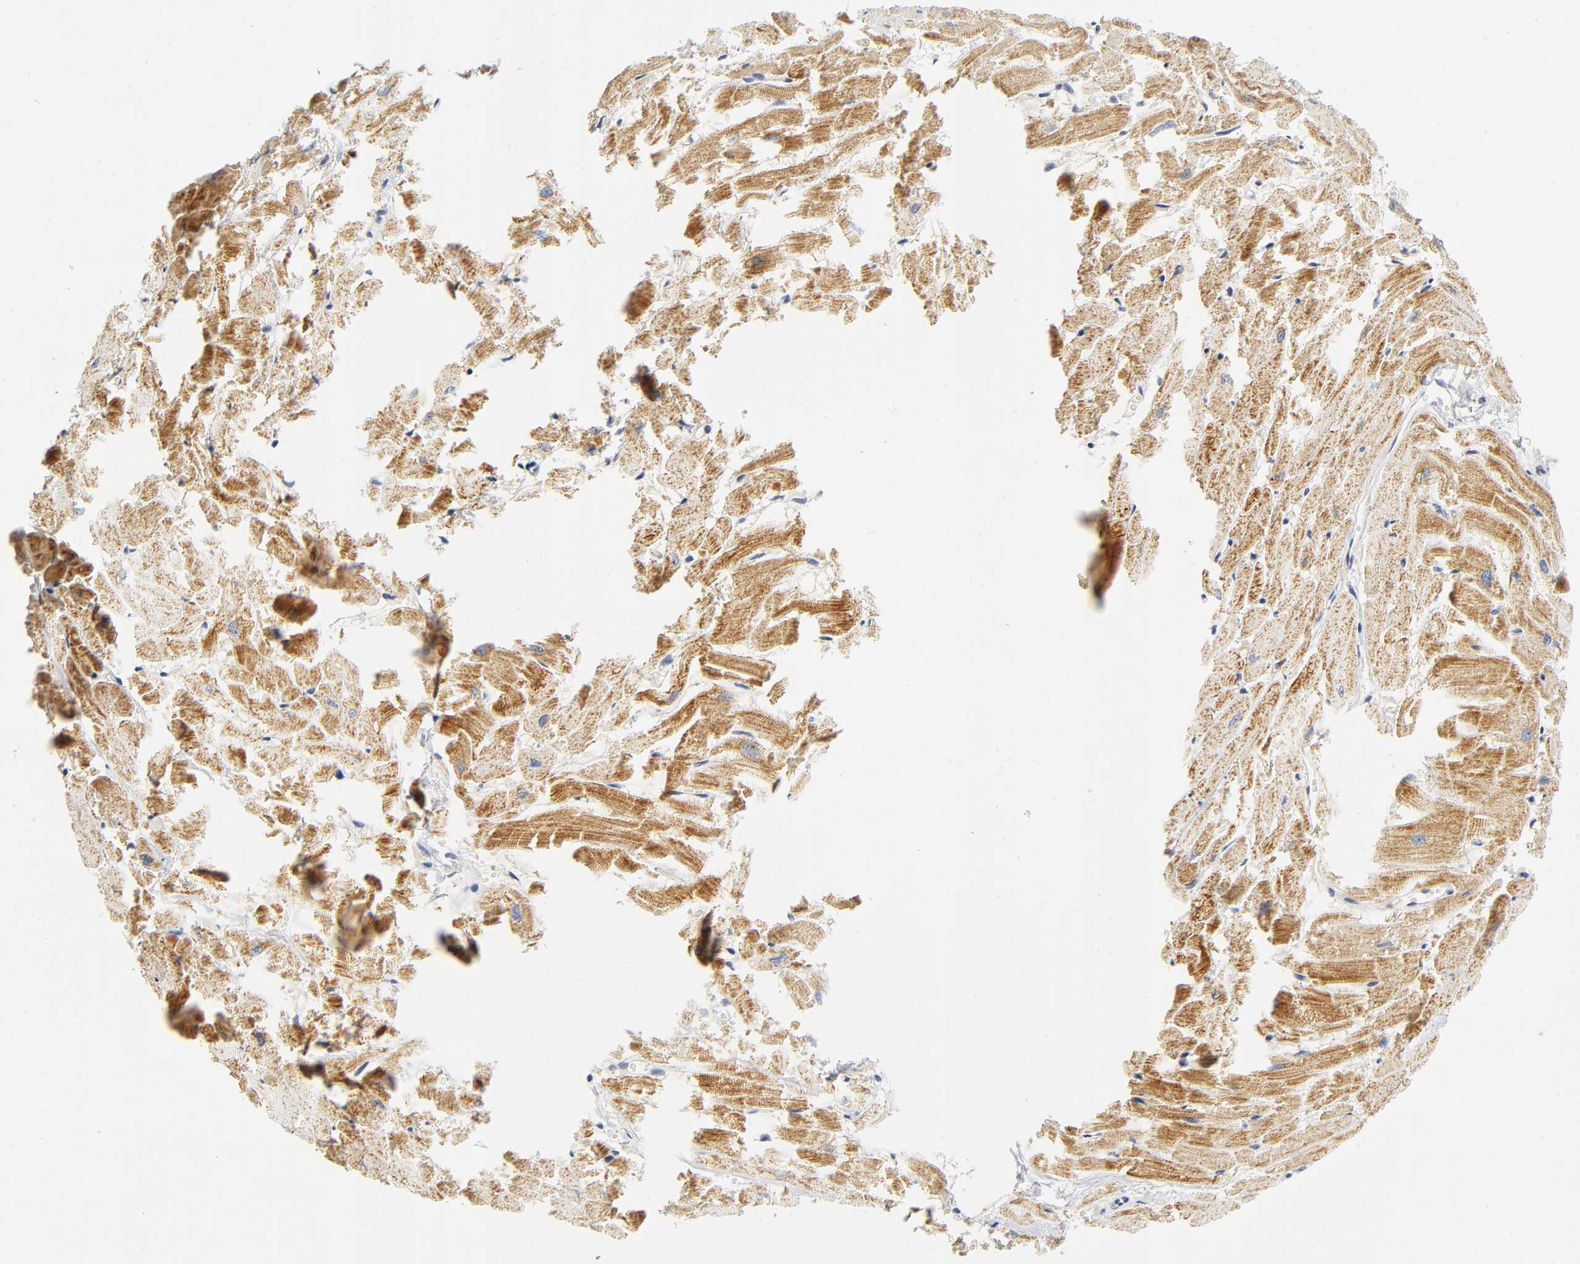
{"staining": {"intensity": "moderate", "quantity": ">75%", "location": "cytoplasmic/membranous"}, "tissue": "heart muscle", "cell_type": "Cardiomyocytes", "image_type": "normal", "snomed": [{"axis": "morphology", "description": "Normal tissue, NOS"}, {"axis": "topography", "description": "Heart"}], "caption": "Immunohistochemical staining of unremarkable human heart muscle reveals >75% levels of moderate cytoplasmic/membranous protein positivity in about >75% of cardiomyocytes.", "gene": "NRP1", "patient": {"sex": "female", "age": 19}}